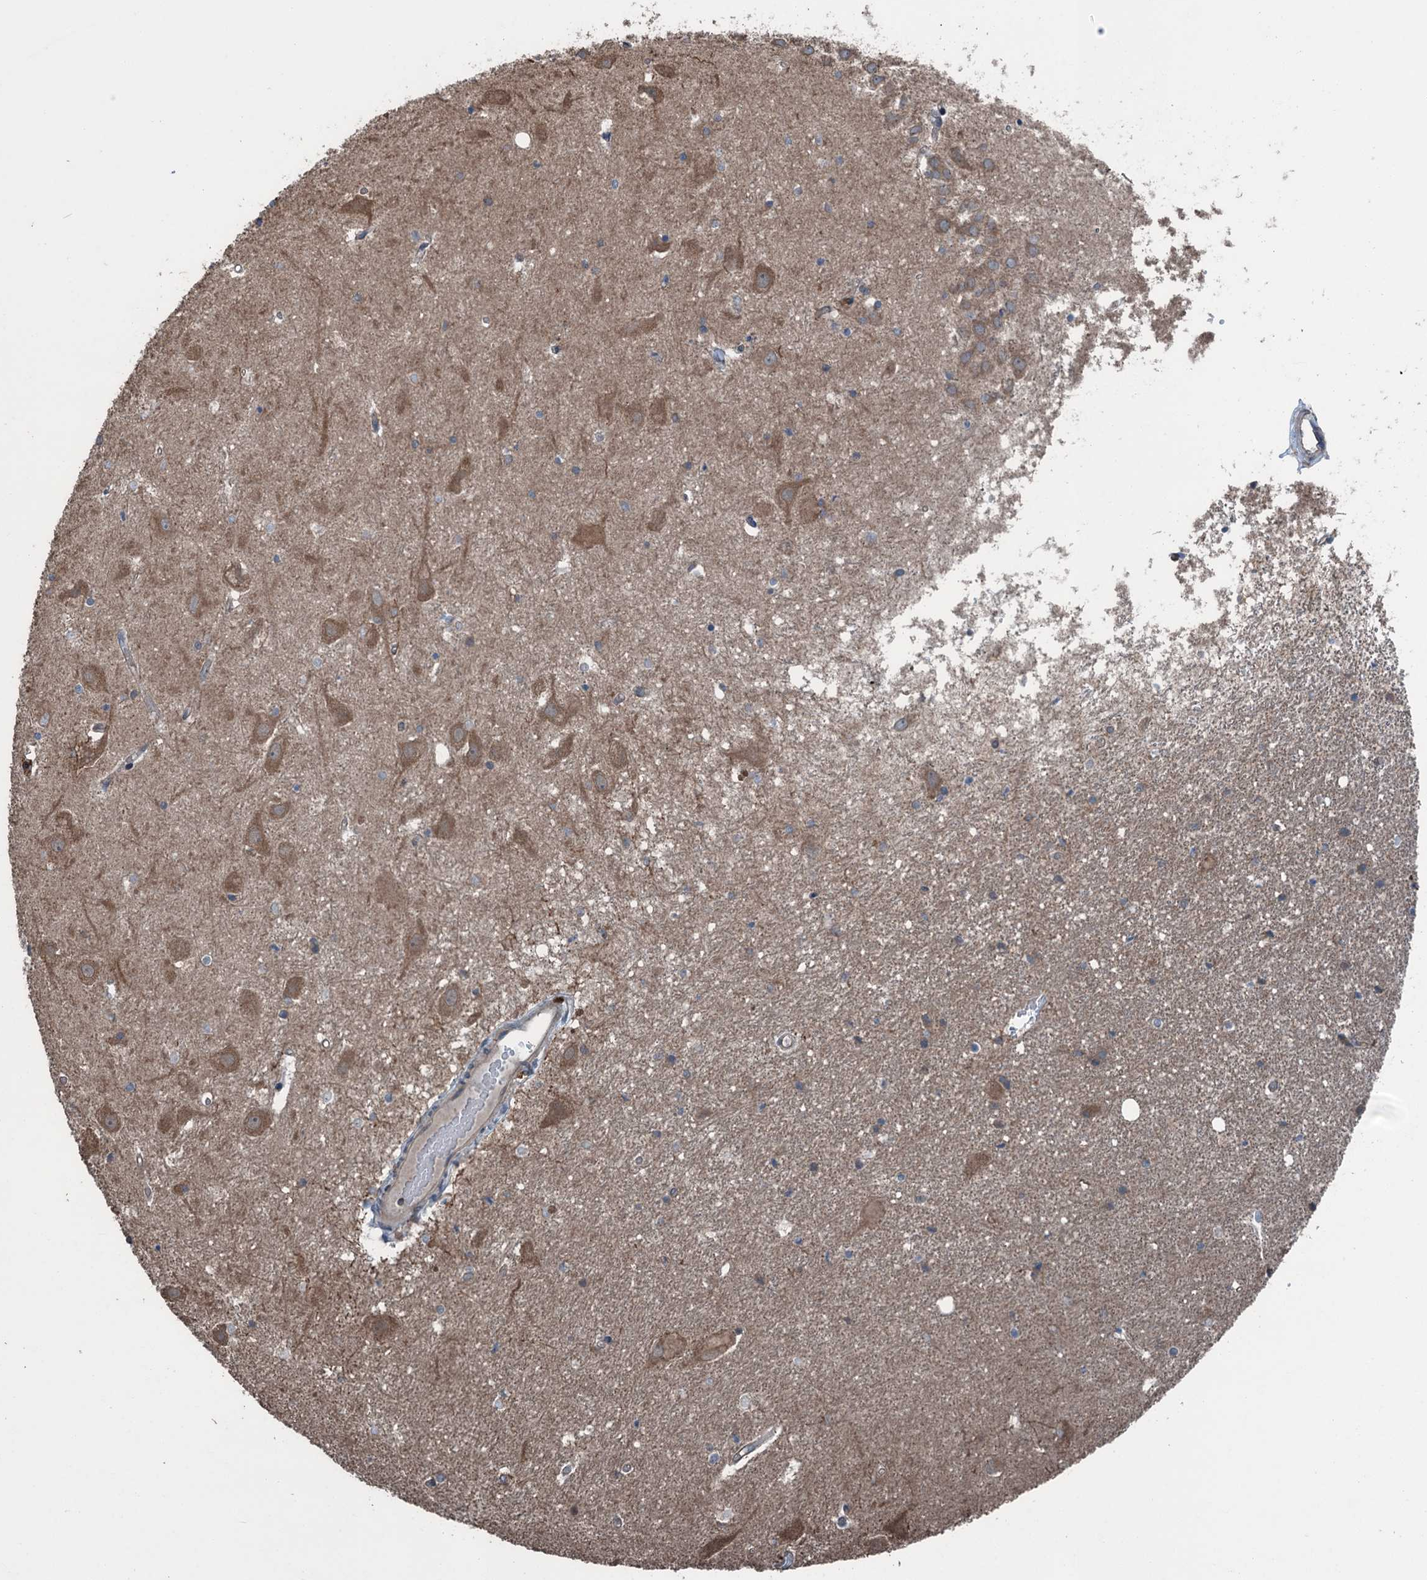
{"staining": {"intensity": "negative", "quantity": "none", "location": "none"}, "tissue": "hippocampus", "cell_type": "Glial cells", "image_type": "normal", "snomed": [{"axis": "morphology", "description": "Normal tissue, NOS"}, {"axis": "topography", "description": "Hippocampus"}], "caption": "A high-resolution photomicrograph shows IHC staining of benign hippocampus, which demonstrates no significant positivity in glial cells. (DAB immunohistochemistry (IHC), high magnification).", "gene": "TRAPPC8", "patient": {"sex": "female", "age": 52}}